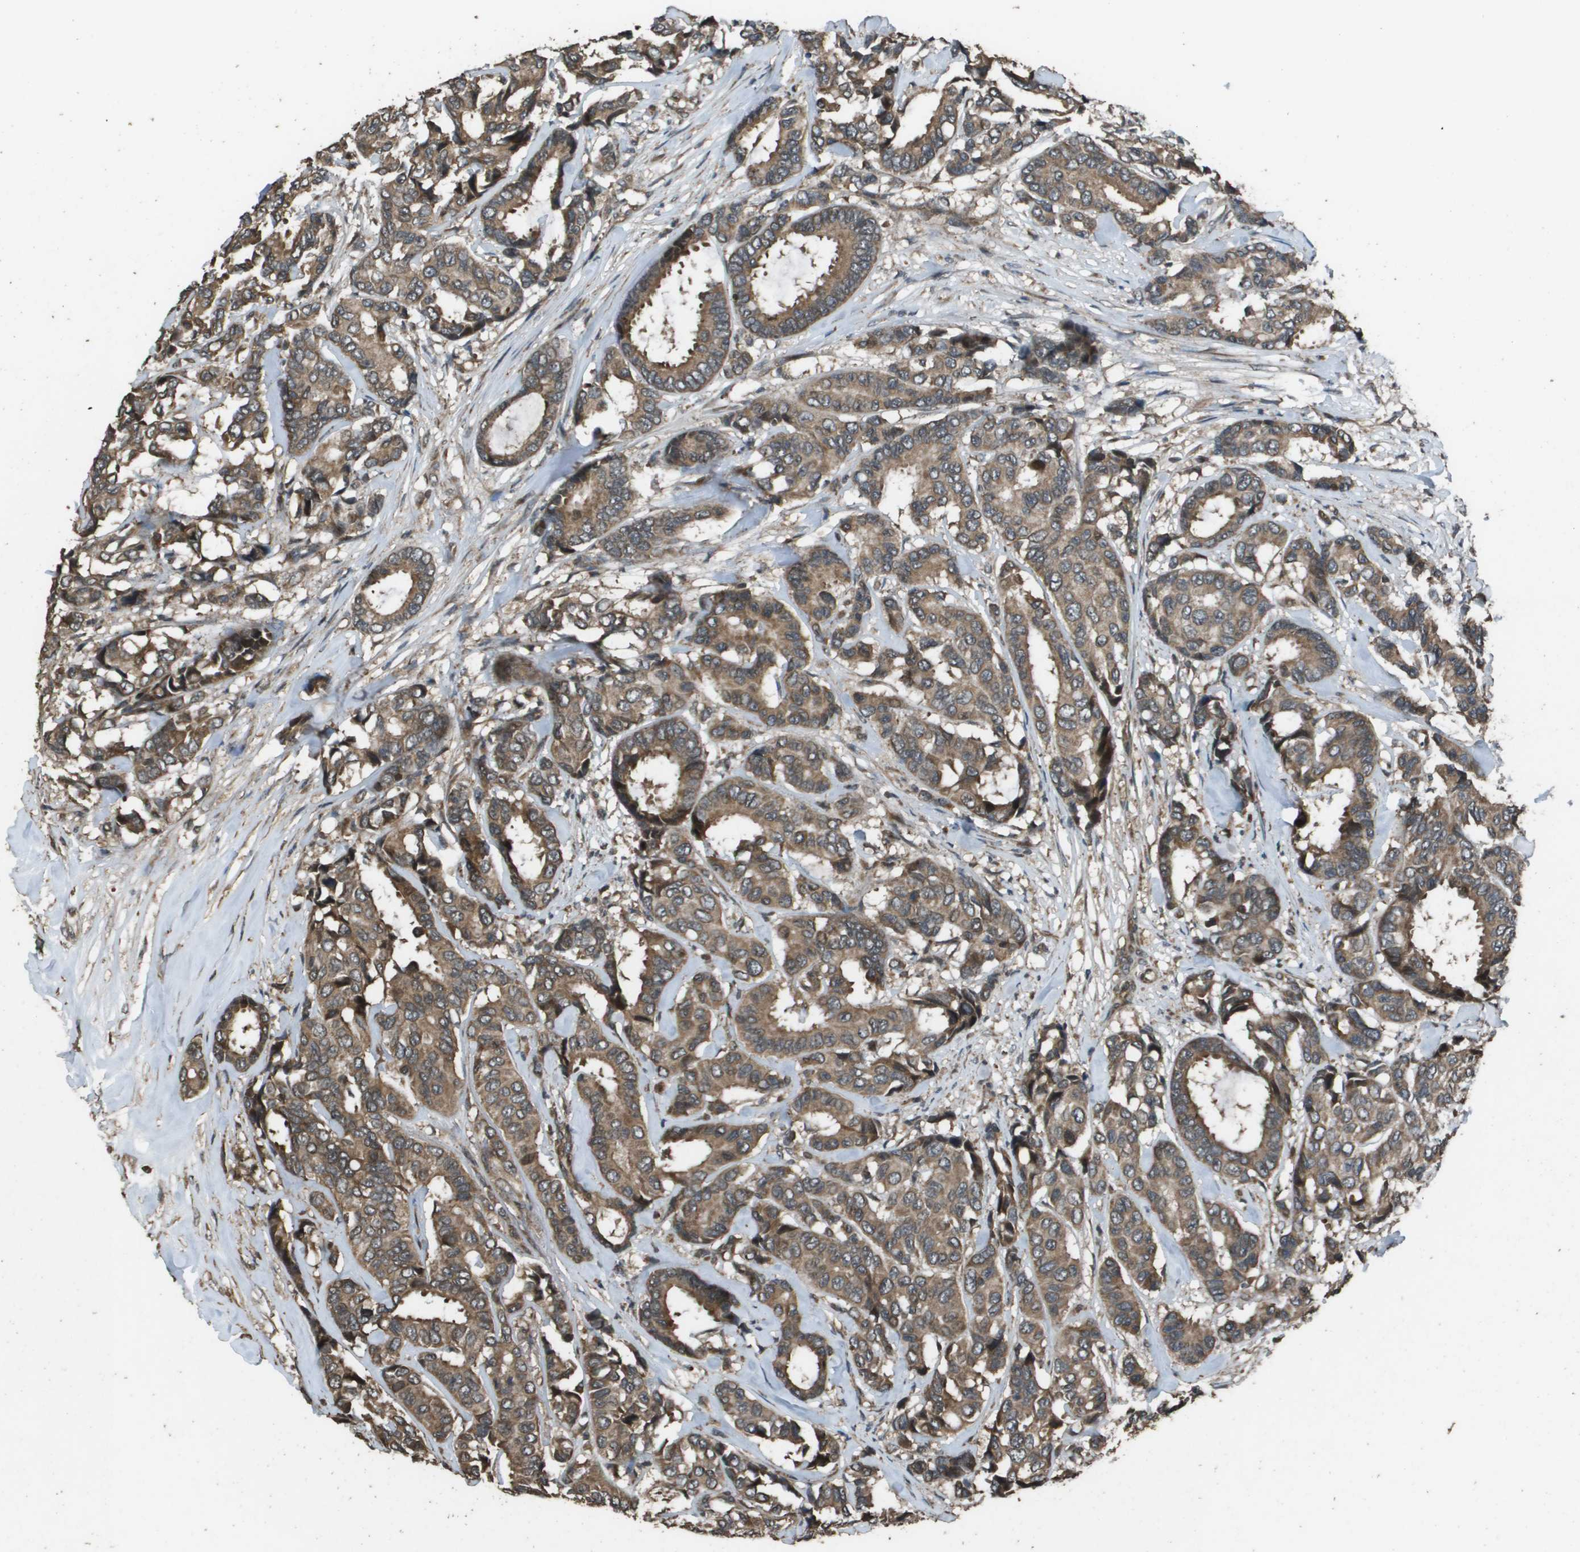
{"staining": {"intensity": "moderate", "quantity": ">75%", "location": "cytoplasmic/membranous"}, "tissue": "breast cancer", "cell_type": "Tumor cells", "image_type": "cancer", "snomed": [{"axis": "morphology", "description": "Duct carcinoma"}, {"axis": "topography", "description": "Breast"}], "caption": "Breast cancer stained for a protein shows moderate cytoplasmic/membranous positivity in tumor cells. (Stains: DAB (3,3'-diaminobenzidine) in brown, nuclei in blue, Microscopy: brightfield microscopy at high magnification).", "gene": "FIG4", "patient": {"sex": "female", "age": 87}}